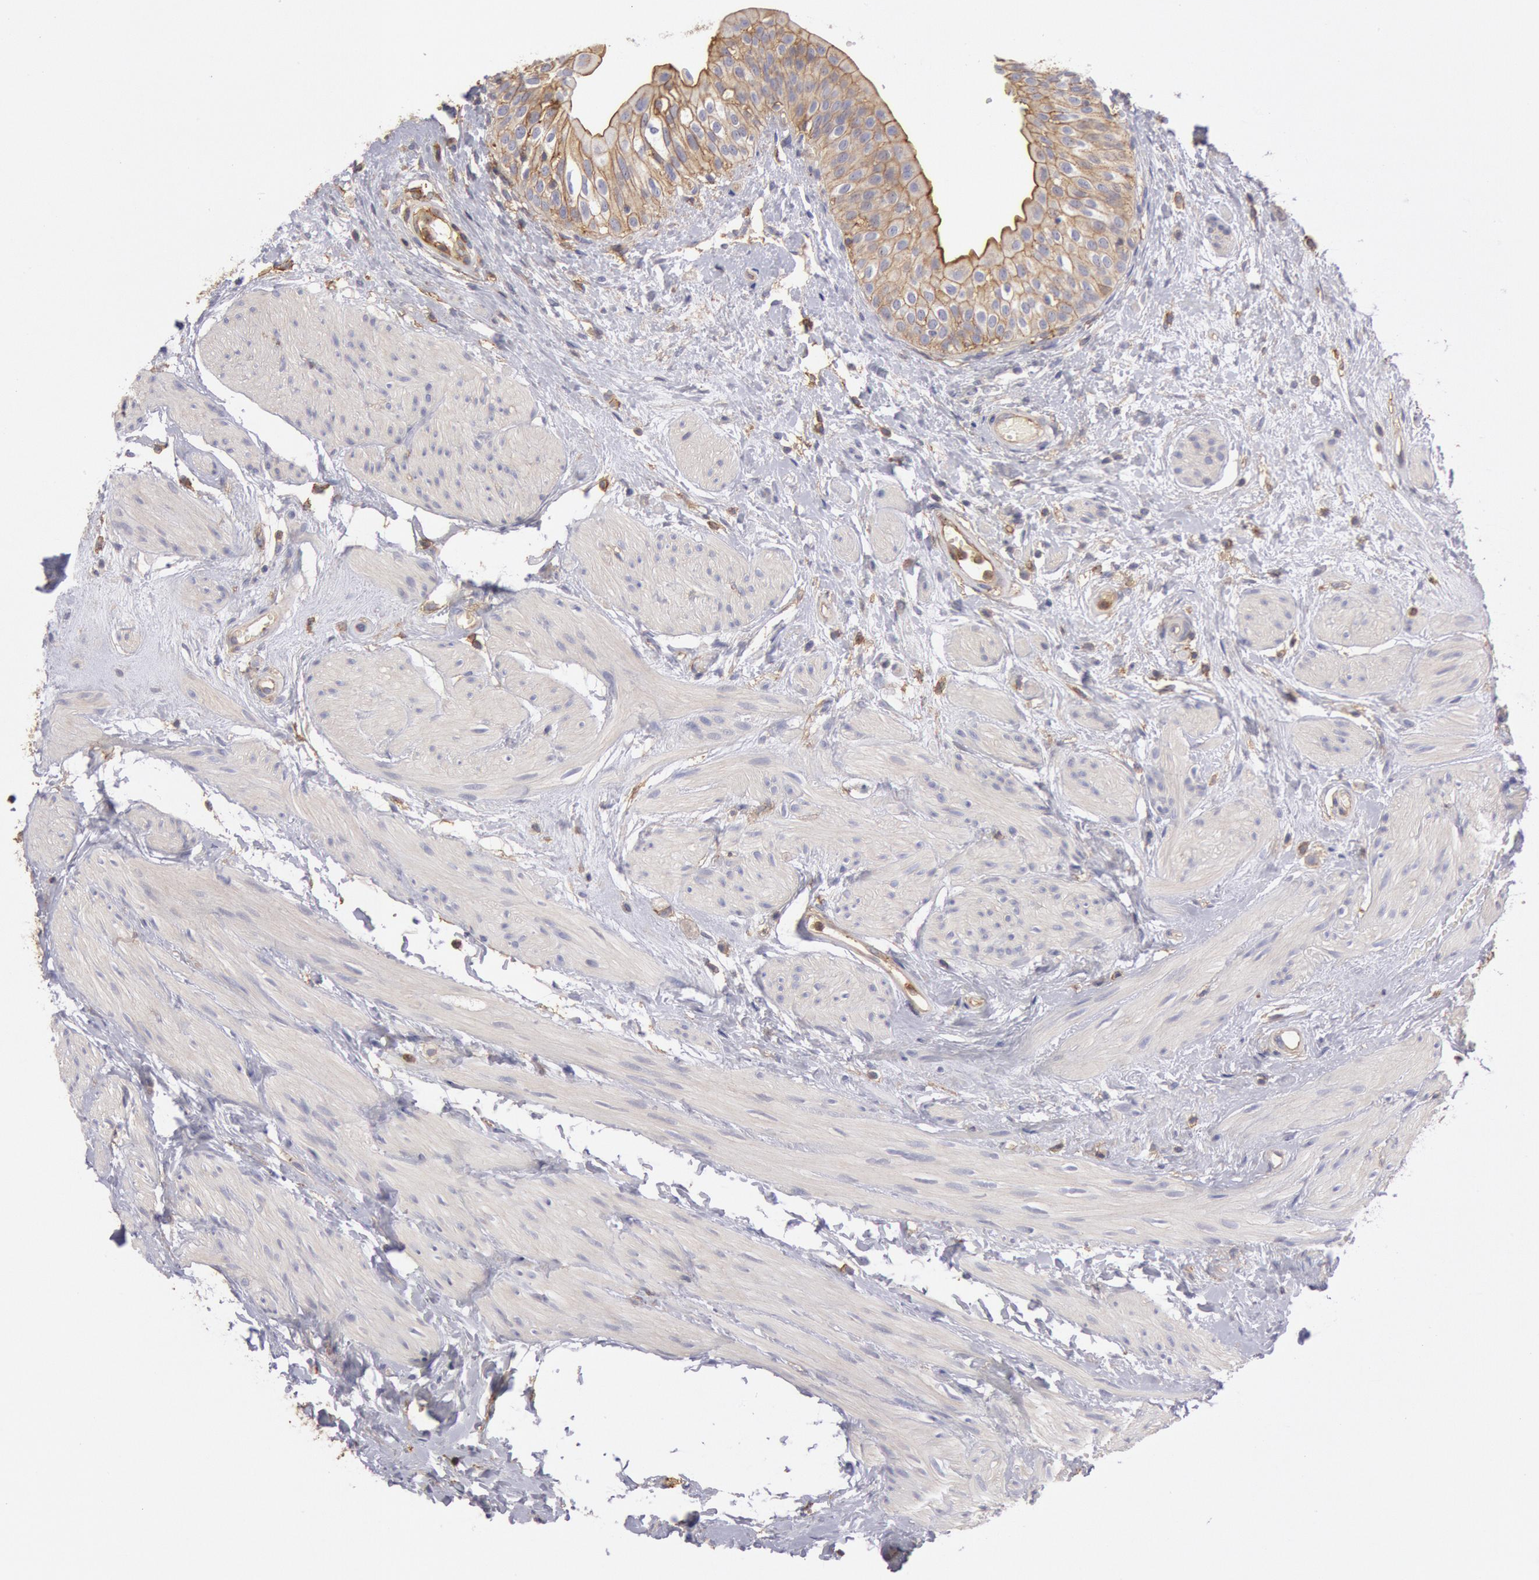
{"staining": {"intensity": "strong", "quantity": ">75%", "location": "cytoplasmic/membranous"}, "tissue": "urinary bladder", "cell_type": "Urothelial cells", "image_type": "normal", "snomed": [{"axis": "morphology", "description": "Normal tissue, NOS"}, {"axis": "topography", "description": "Urinary bladder"}], "caption": "Urinary bladder stained for a protein (brown) exhibits strong cytoplasmic/membranous positive staining in about >75% of urothelial cells.", "gene": "SNAP23", "patient": {"sex": "female", "age": 55}}